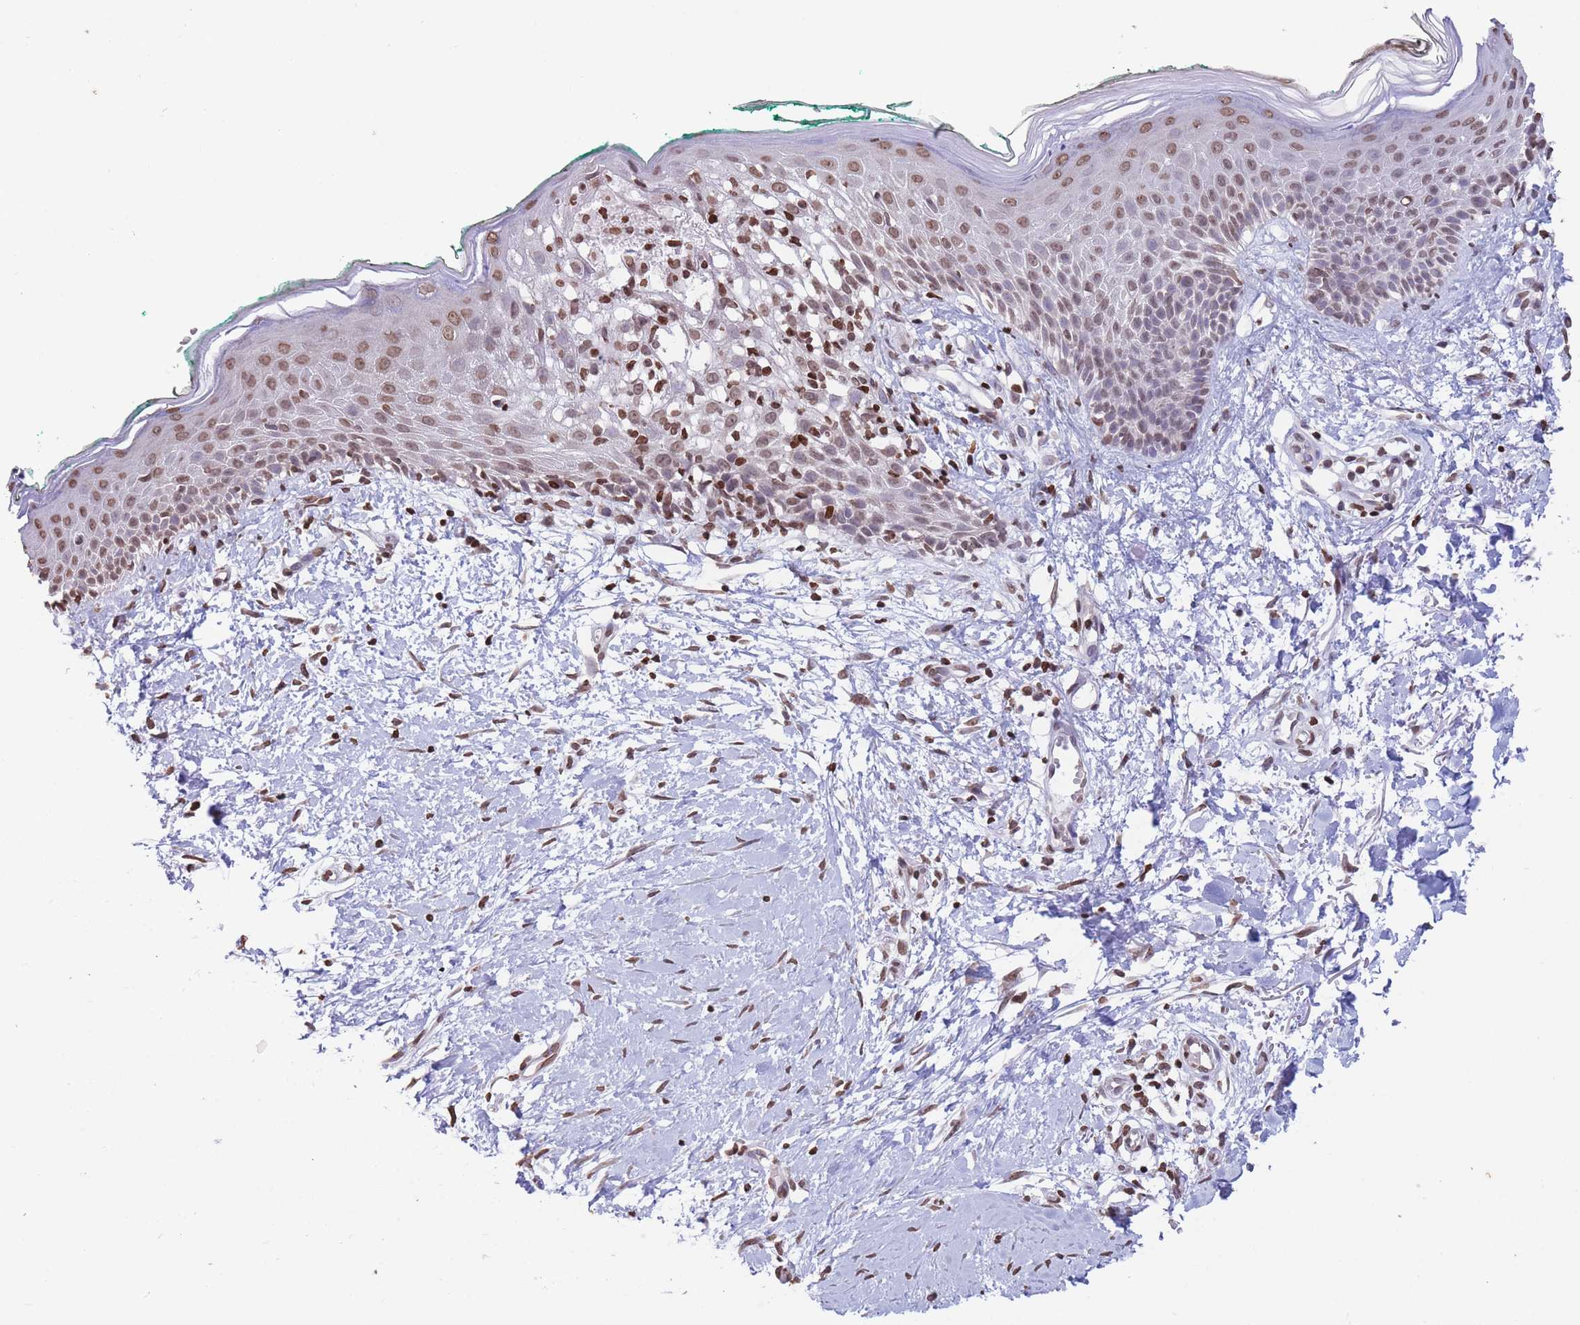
{"staining": {"intensity": "moderate", "quantity": ">75%", "location": "nuclear"}, "tissue": "skin", "cell_type": "Fibroblasts", "image_type": "normal", "snomed": [{"axis": "morphology", "description": "Normal tissue, NOS"}, {"axis": "morphology", "description": "Malignant melanoma, NOS"}, {"axis": "topography", "description": "Skin"}], "caption": "The micrograph reveals immunohistochemical staining of unremarkable skin. There is moderate nuclear staining is seen in about >75% of fibroblasts.", "gene": "H2BC10", "patient": {"sex": "male", "age": 62}}